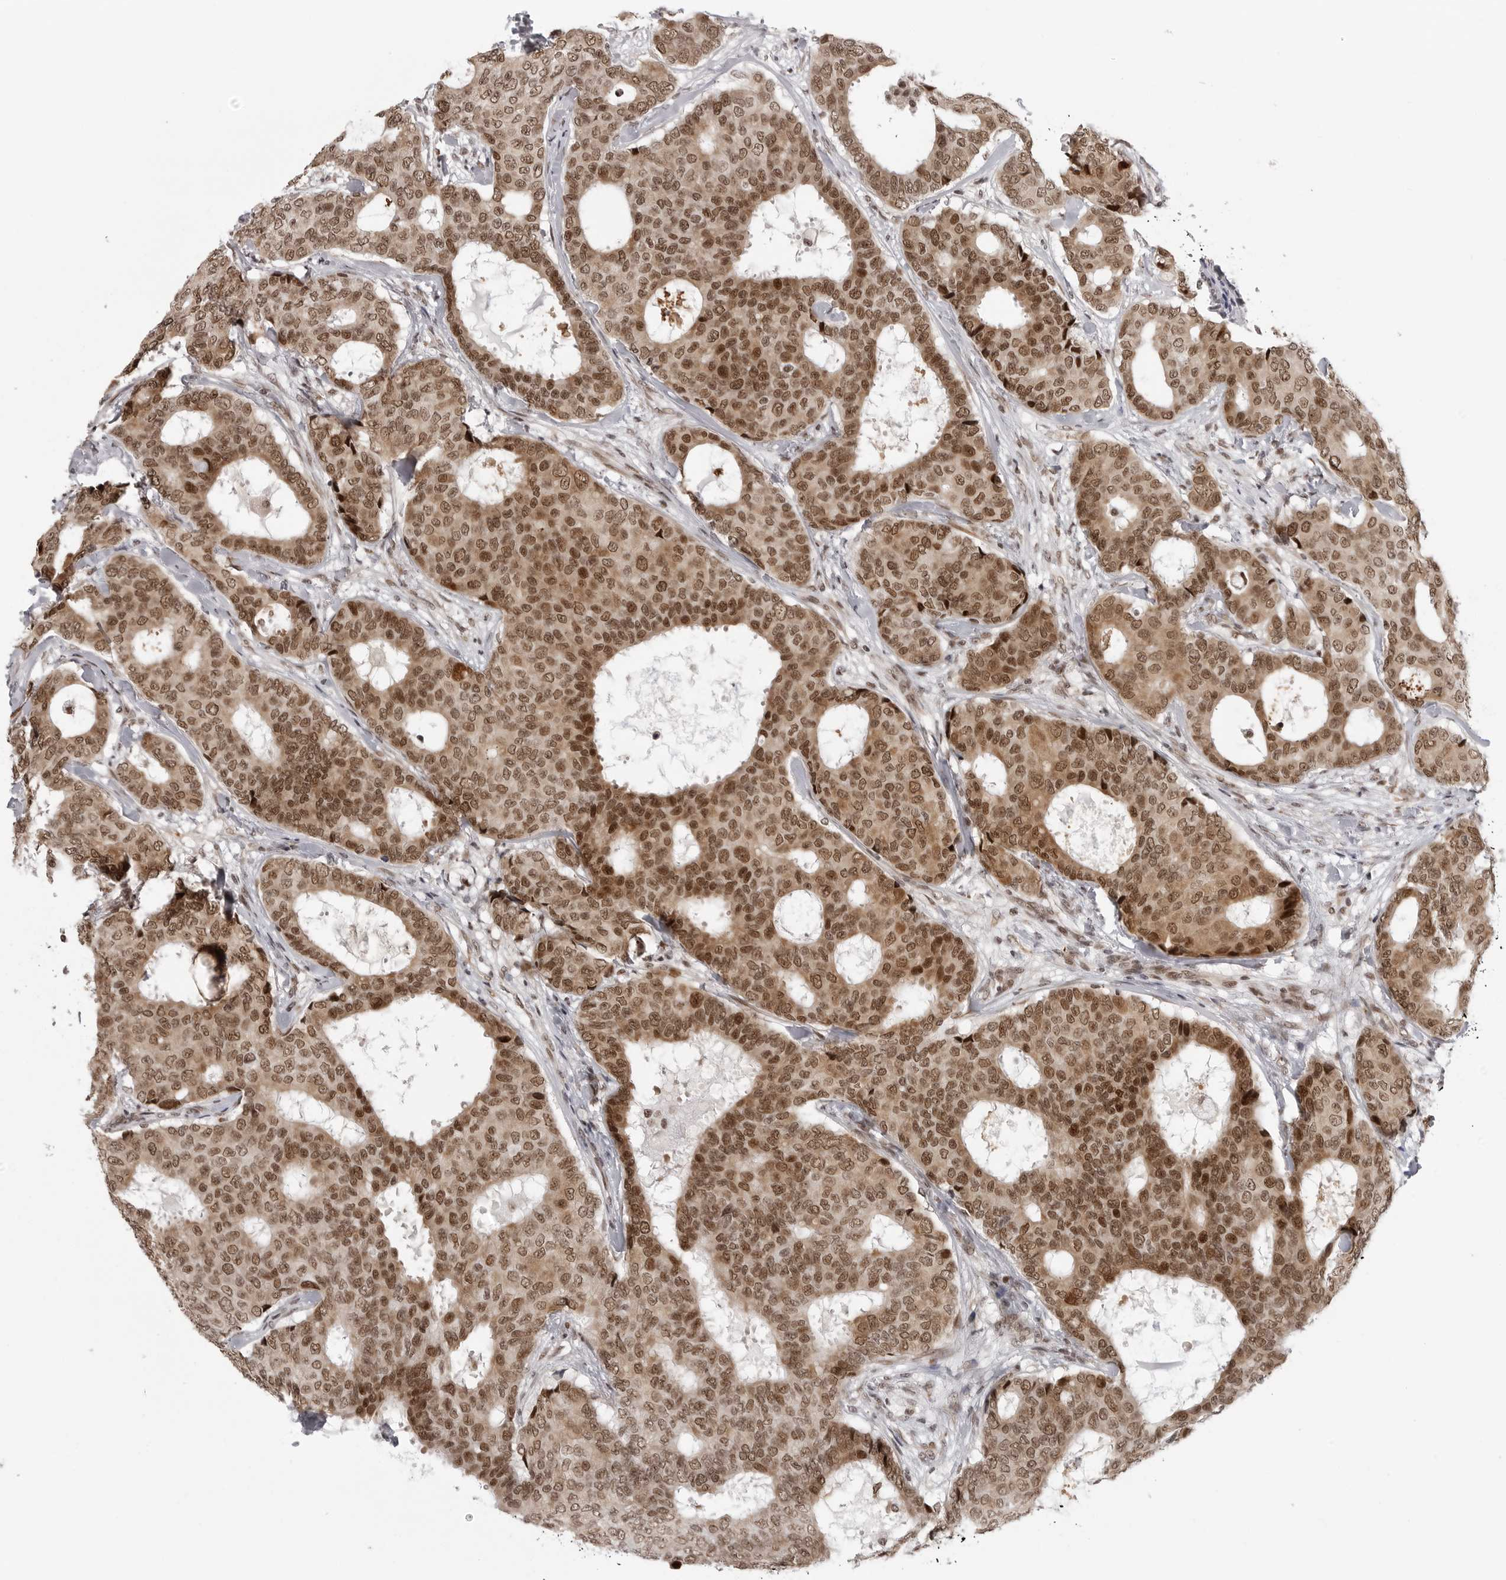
{"staining": {"intensity": "moderate", "quantity": ">75%", "location": "cytoplasmic/membranous,nuclear"}, "tissue": "breast cancer", "cell_type": "Tumor cells", "image_type": "cancer", "snomed": [{"axis": "morphology", "description": "Duct carcinoma"}, {"axis": "topography", "description": "Breast"}], "caption": "The immunohistochemical stain highlights moderate cytoplasmic/membranous and nuclear staining in tumor cells of breast cancer (invasive ductal carcinoma) tissue.", "gene": "PRDM10", "patient": {"sex": "female", "age": 75}}